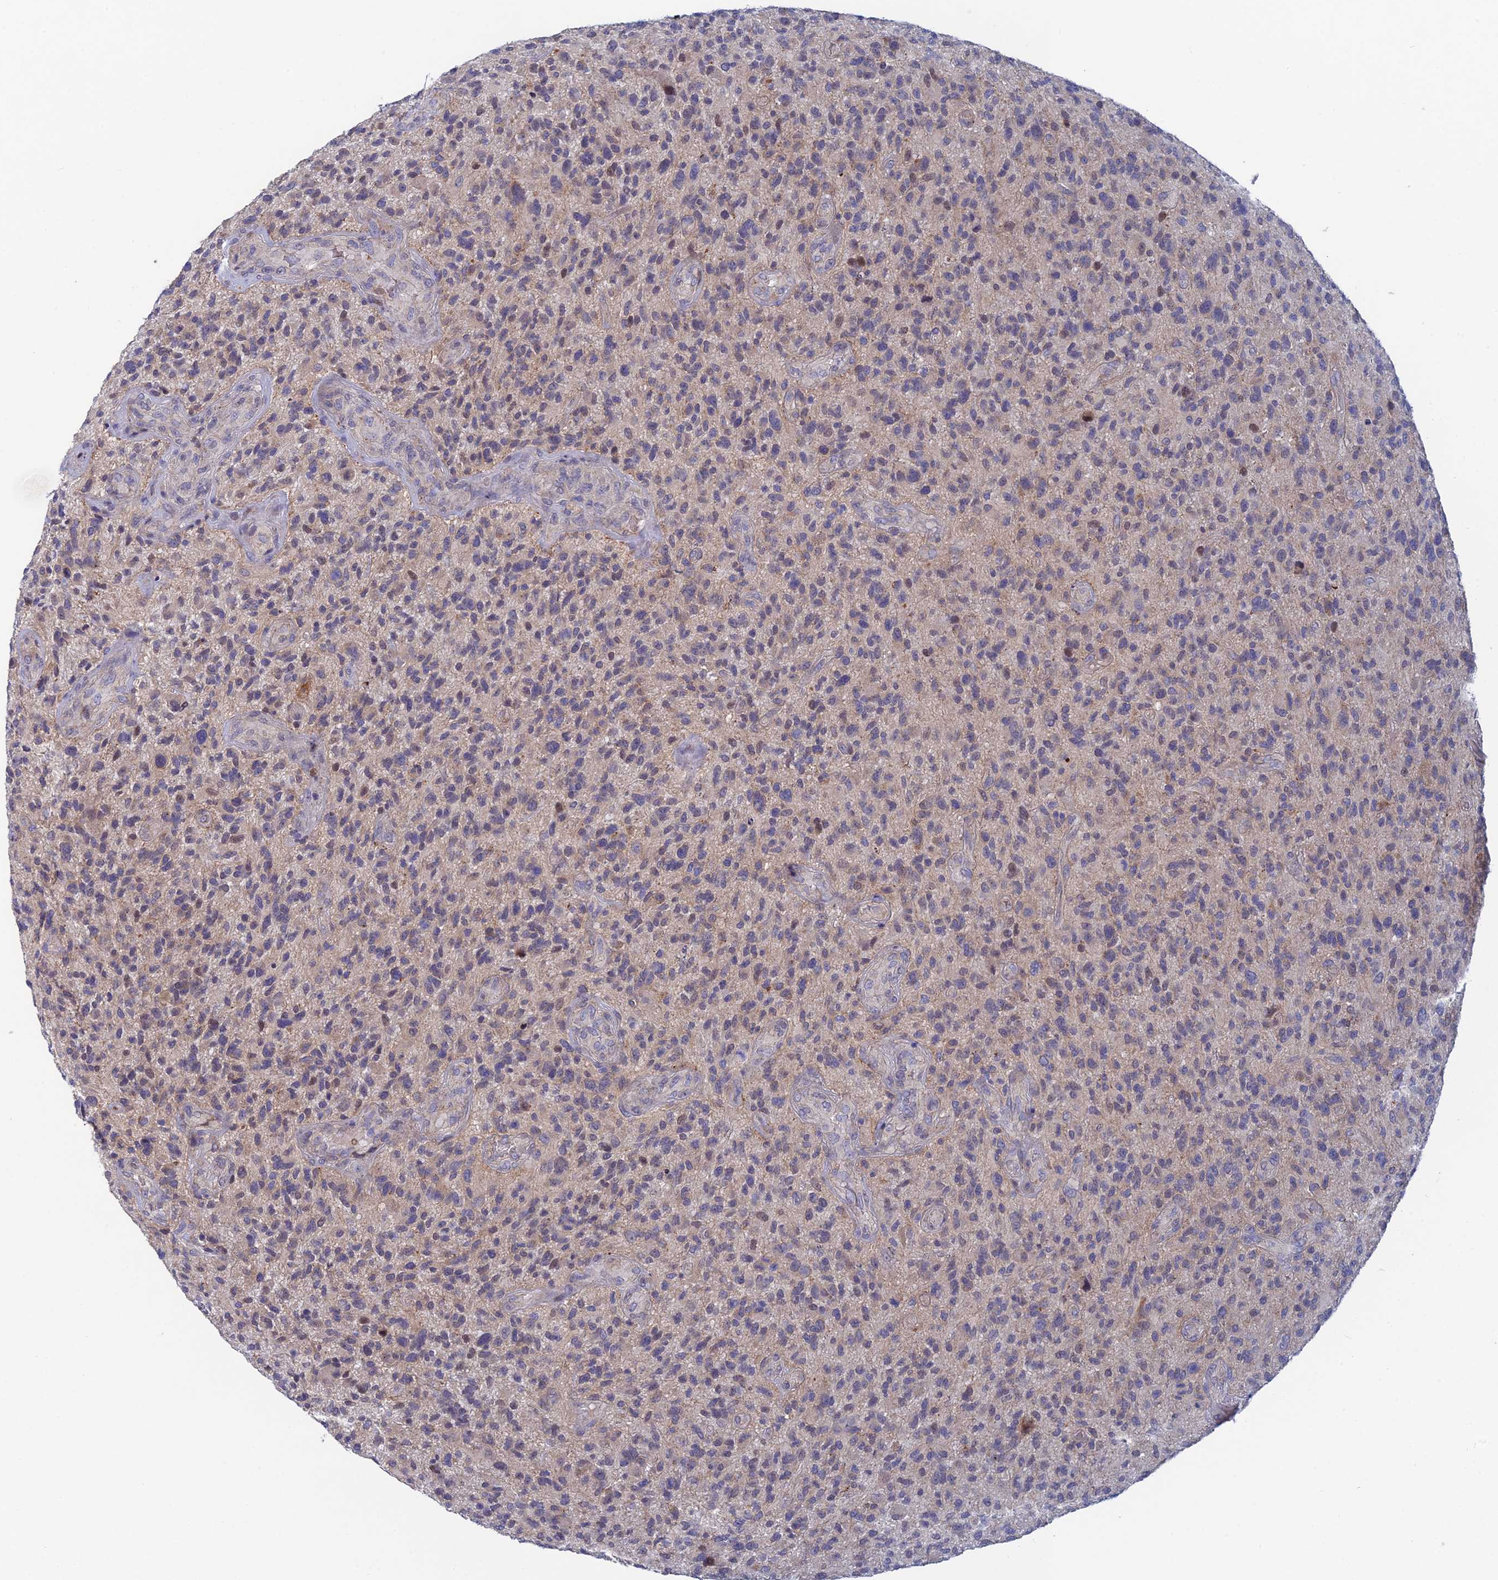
{"staining": {"intensity": "negative", "quantity": "none", "location": "none"}, "tissue": "glioma", "cell_type": "Tumor cells", "image_type": "cancer", "snomed": [{"axis": "morphology", "description": "Glioma, malignant, High grade"}, {"axis": "topography", "description": "Brain"}], "caption": "DAB (3,3'-diaminobenzidine) immunohistochemical staining of glioma reveals no significant expression in tumor cells. (DAB (3,3'-diaminobenzidine) immunohistochemistry, high magnification).", "gene": "GIPC1", "patient": {"sex": "male", "age": 47}}